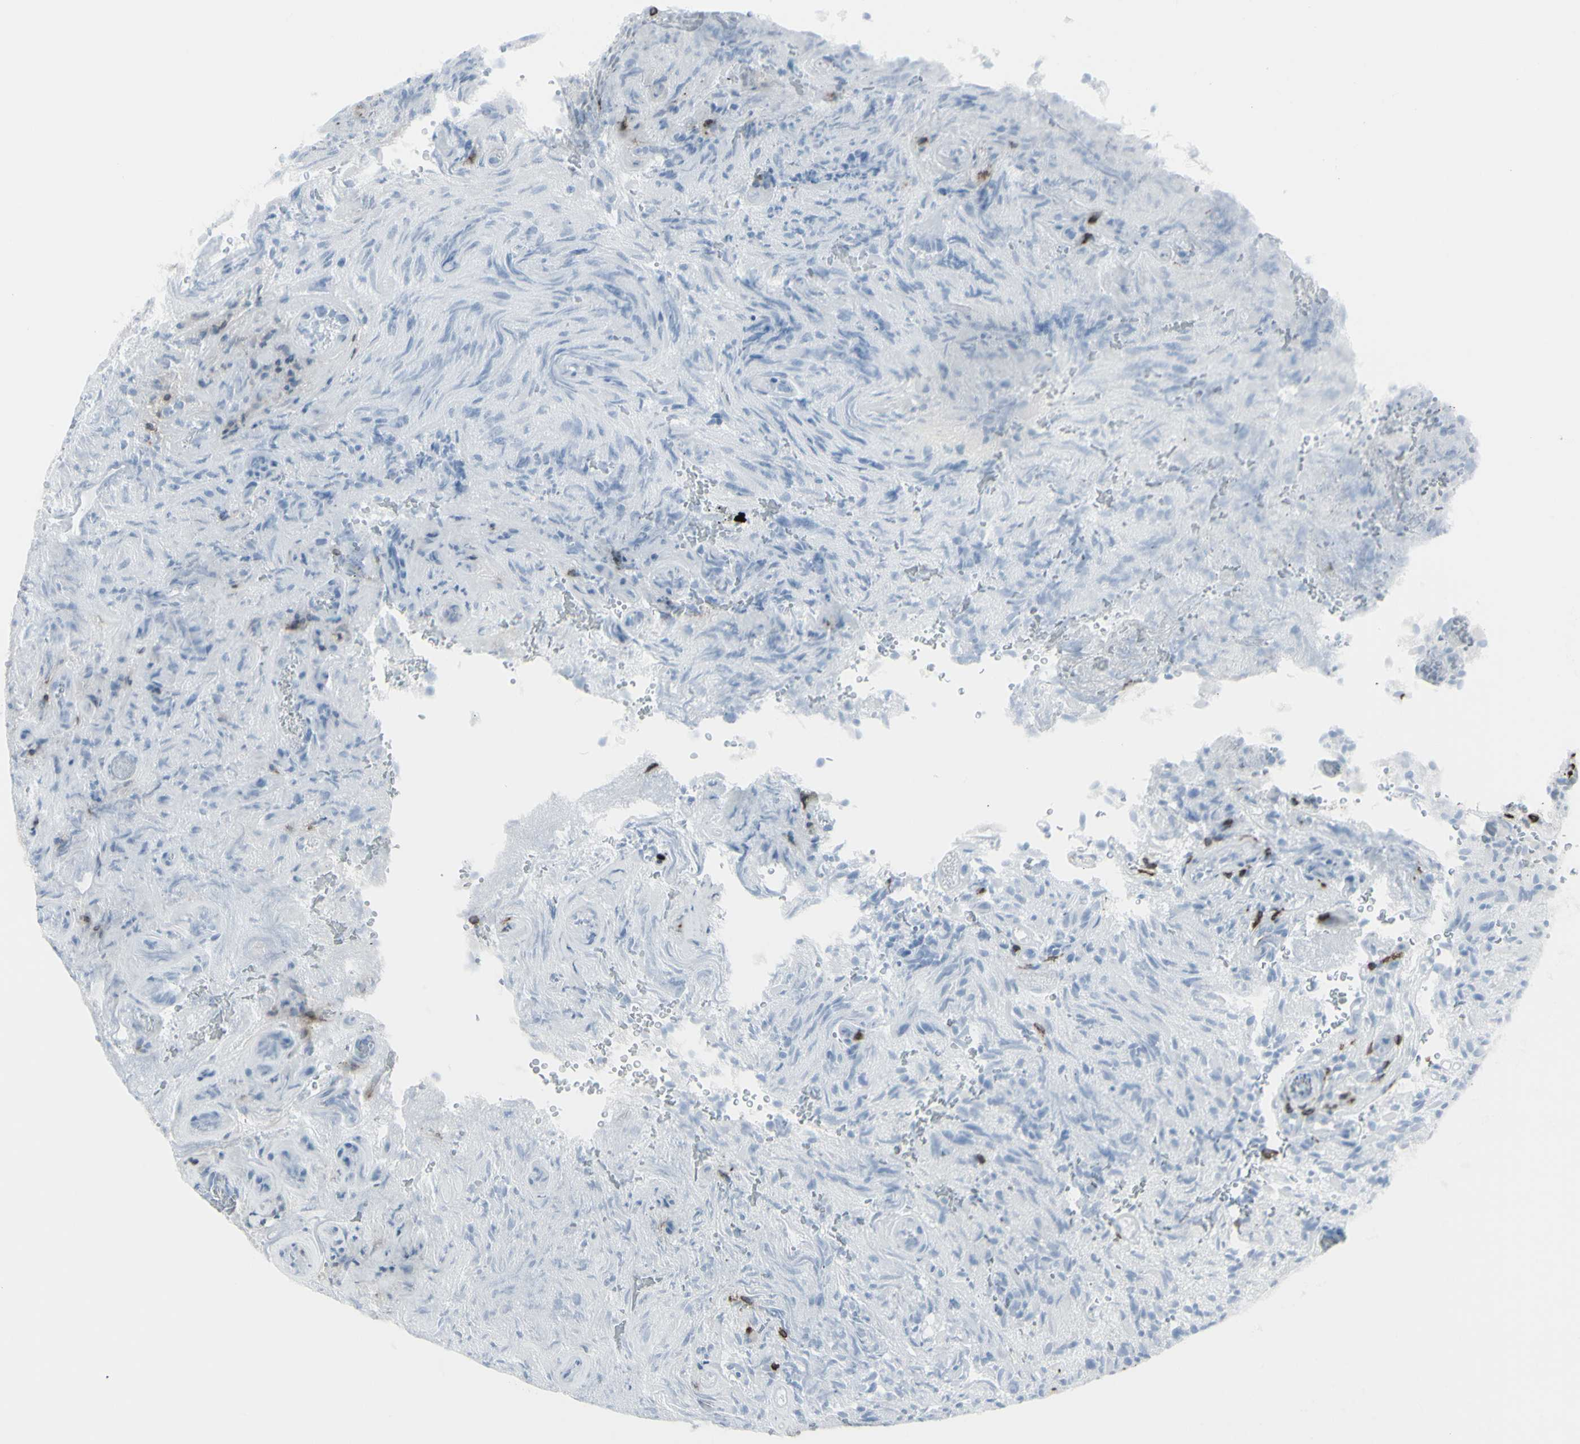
{"staining": {"intensity": "negative", "quantity": "none", "location": "none"}, "tissue": "glioma", "cell_type": "Tumor cells", "image_type": "cancer", "snomed": [{"axis": "morphology", "description": "Glioma, malignant, High grade"}, {"axis": "topography", "description": "Brain"}], "caption": "This is an immunohistochemistry photomicrograph of human glioma. There is no staining in tumor cells.", "gene": "CD247", "patient": {"sex": "male", "age": 71}}